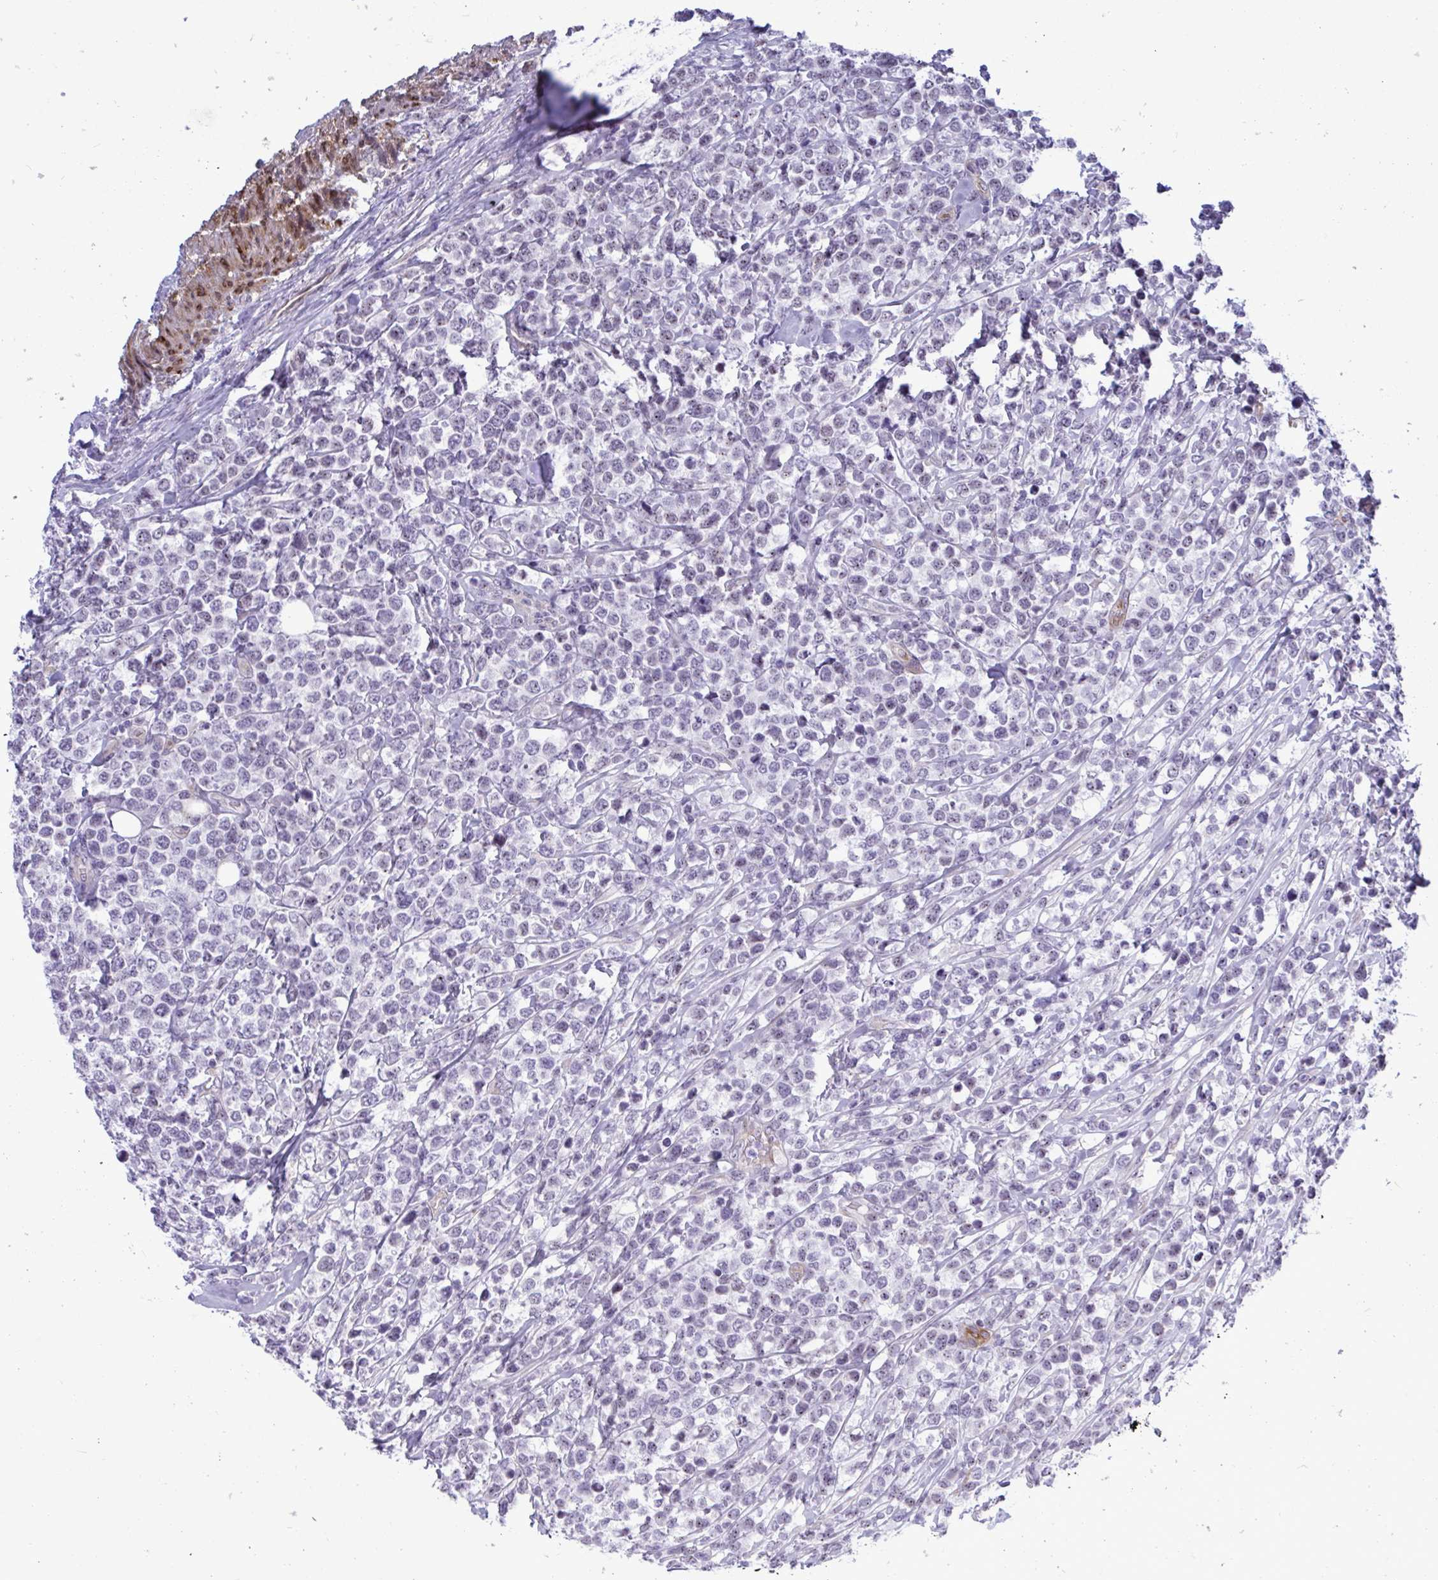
{"staining": {"intensity": "negative", "quantity": "none", "location": "none"}, "tissue": "lymphoma", "cell_type": "Tumor cells", "image_type": "cancer", "snomed": [{"axis": "morphology", "description": "Malignant lymphoma, non-Hodgkin's type, High grade"}, {"axis": "topography", "description": "Soft tissue"}], "caption": "A high-resolution histopathology image shows IHC staining of lymphoma, which shows no significant expression in tumor cells.", "gene": "EML1", "patient": {"sex": "female", "age": 56}}